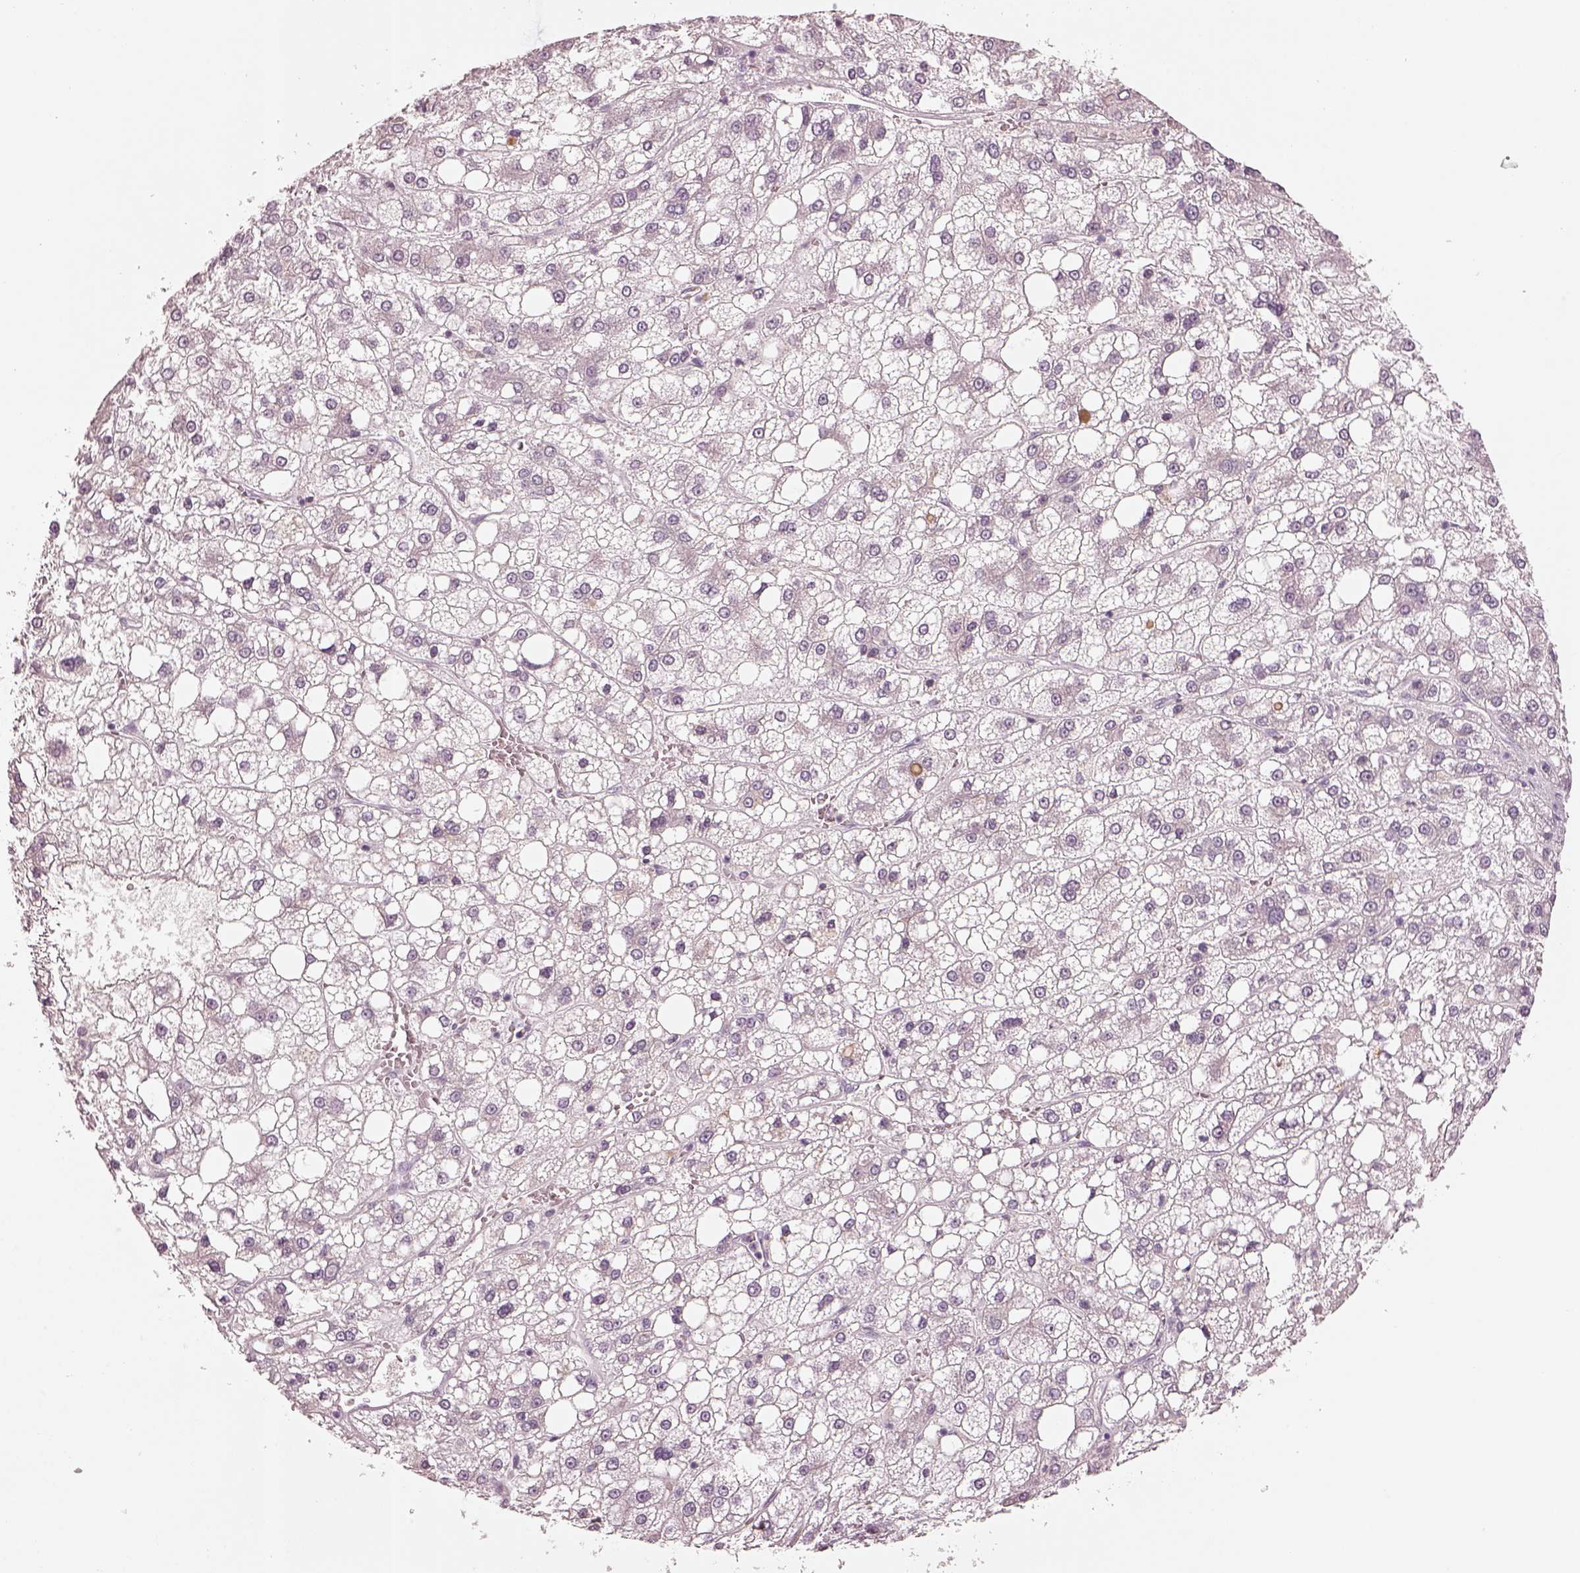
{"staining": {"intensity": "negative", "quantity": "none", "location": "none"}, "tissue": "liver cancer", "cell_type": "Tumor cells", "image_type": "cancer", "snomed": [{"axis": "morphology", "description": "Carcinoma, Hepatocellular, NOS"}, {"axis": "topography", "description": "Liver"}], "caption": "Micrograph shows no protein staining in tumor cells of liver cancer tissue. (DAB IHC visualized using brightfield microscopy, high magnification).", "gene": "SPATA6L", "patient": {"sex": "male", "age": 73}}